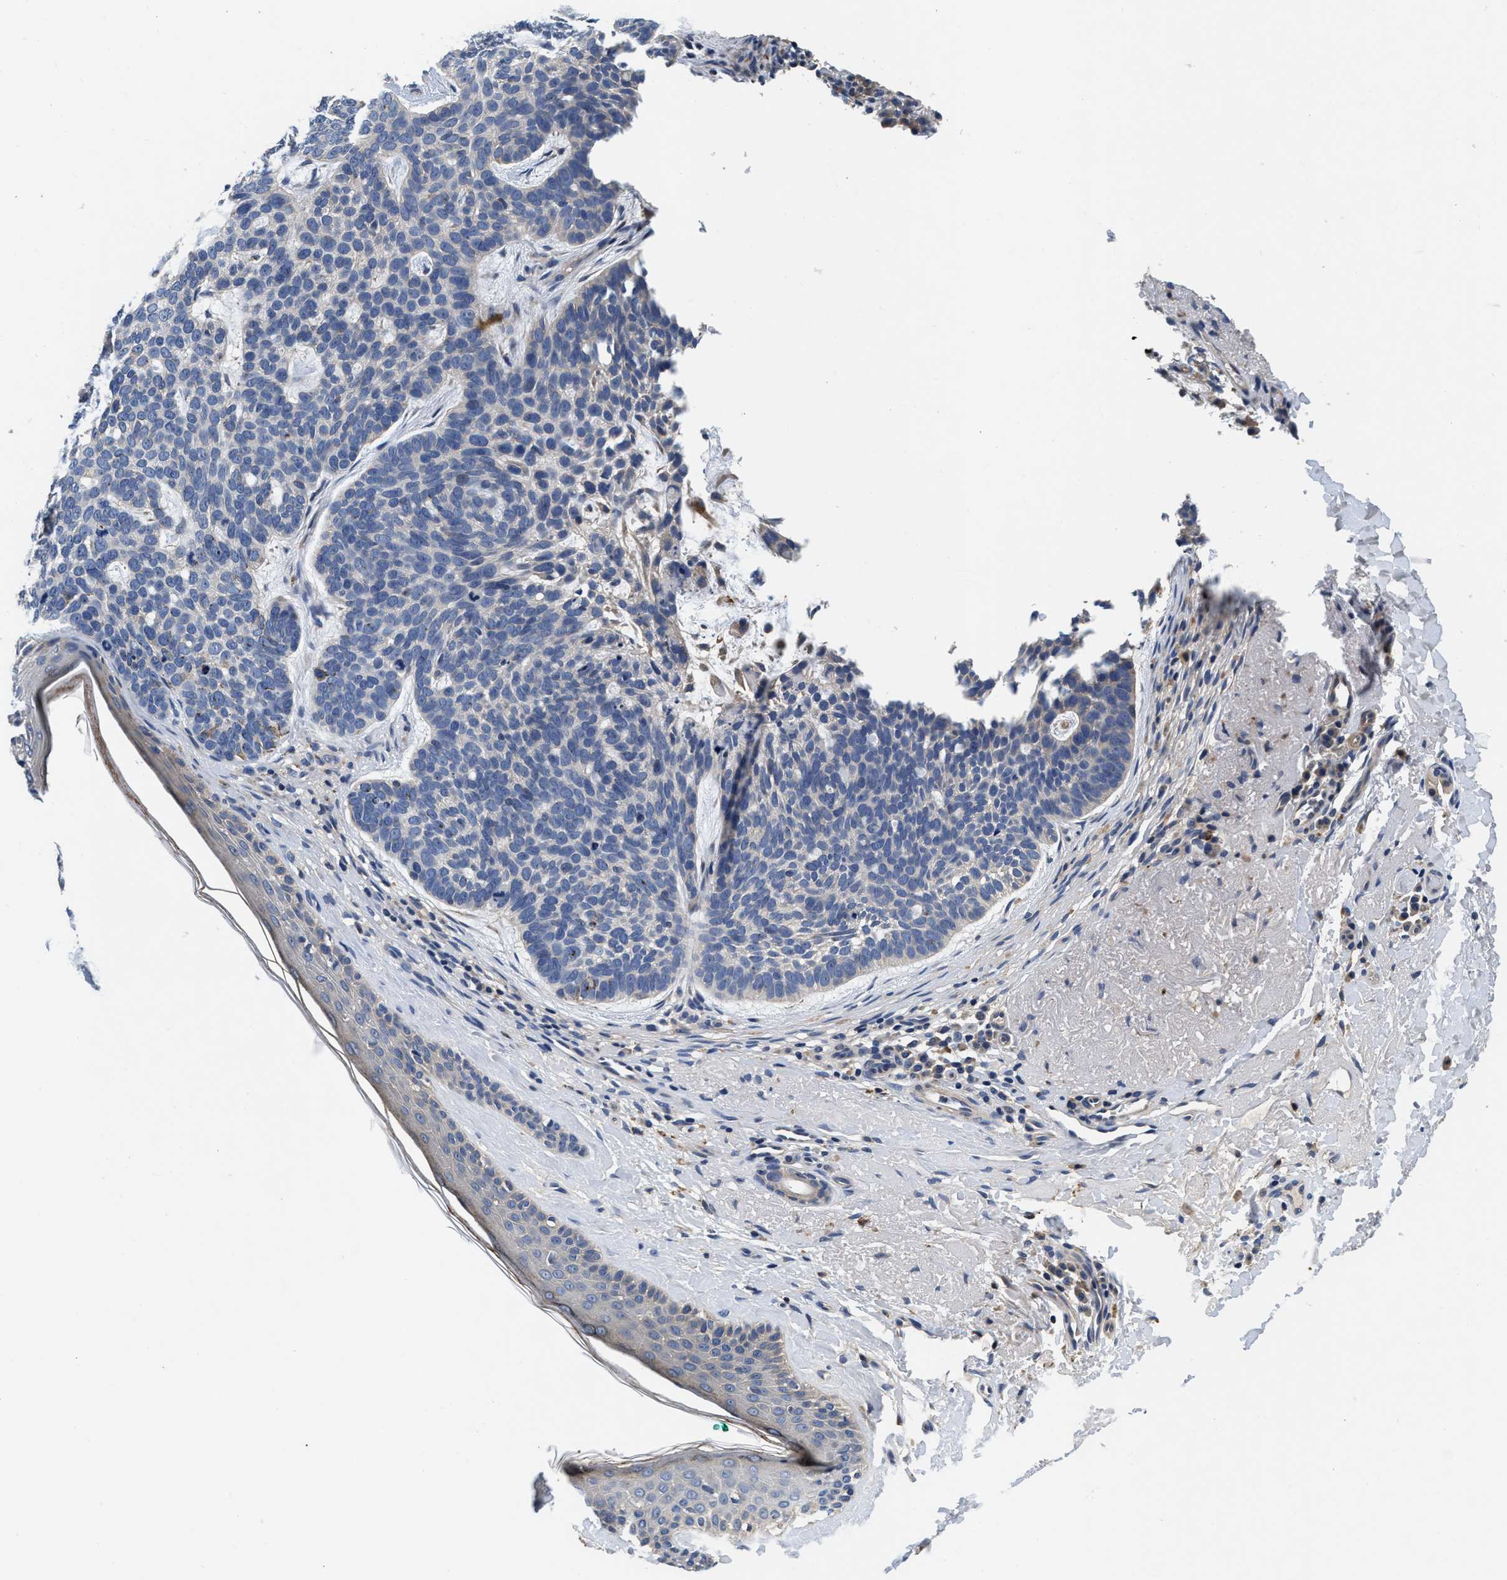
{"staining": {"intensity": "negative", "quantity": "none", "location": "none"}, "tissue": "skin cancer", "cell_type": "Tumor cells", "image_type": "cancer", "snomed": [{"axis": "morphology", "description": "Basal cell carcinoma"}, {"axis": "topography", "description": "Skin"}, {"axis": "topography", "description": "Skin of head"}], "caption": "Immunohistochemical staining of human skin cancer (basal cell carcinoma) shows no significant staining in tumor cells.", "gene": "ANKIB1", "patient": {"sex": "female", "age": 85}}